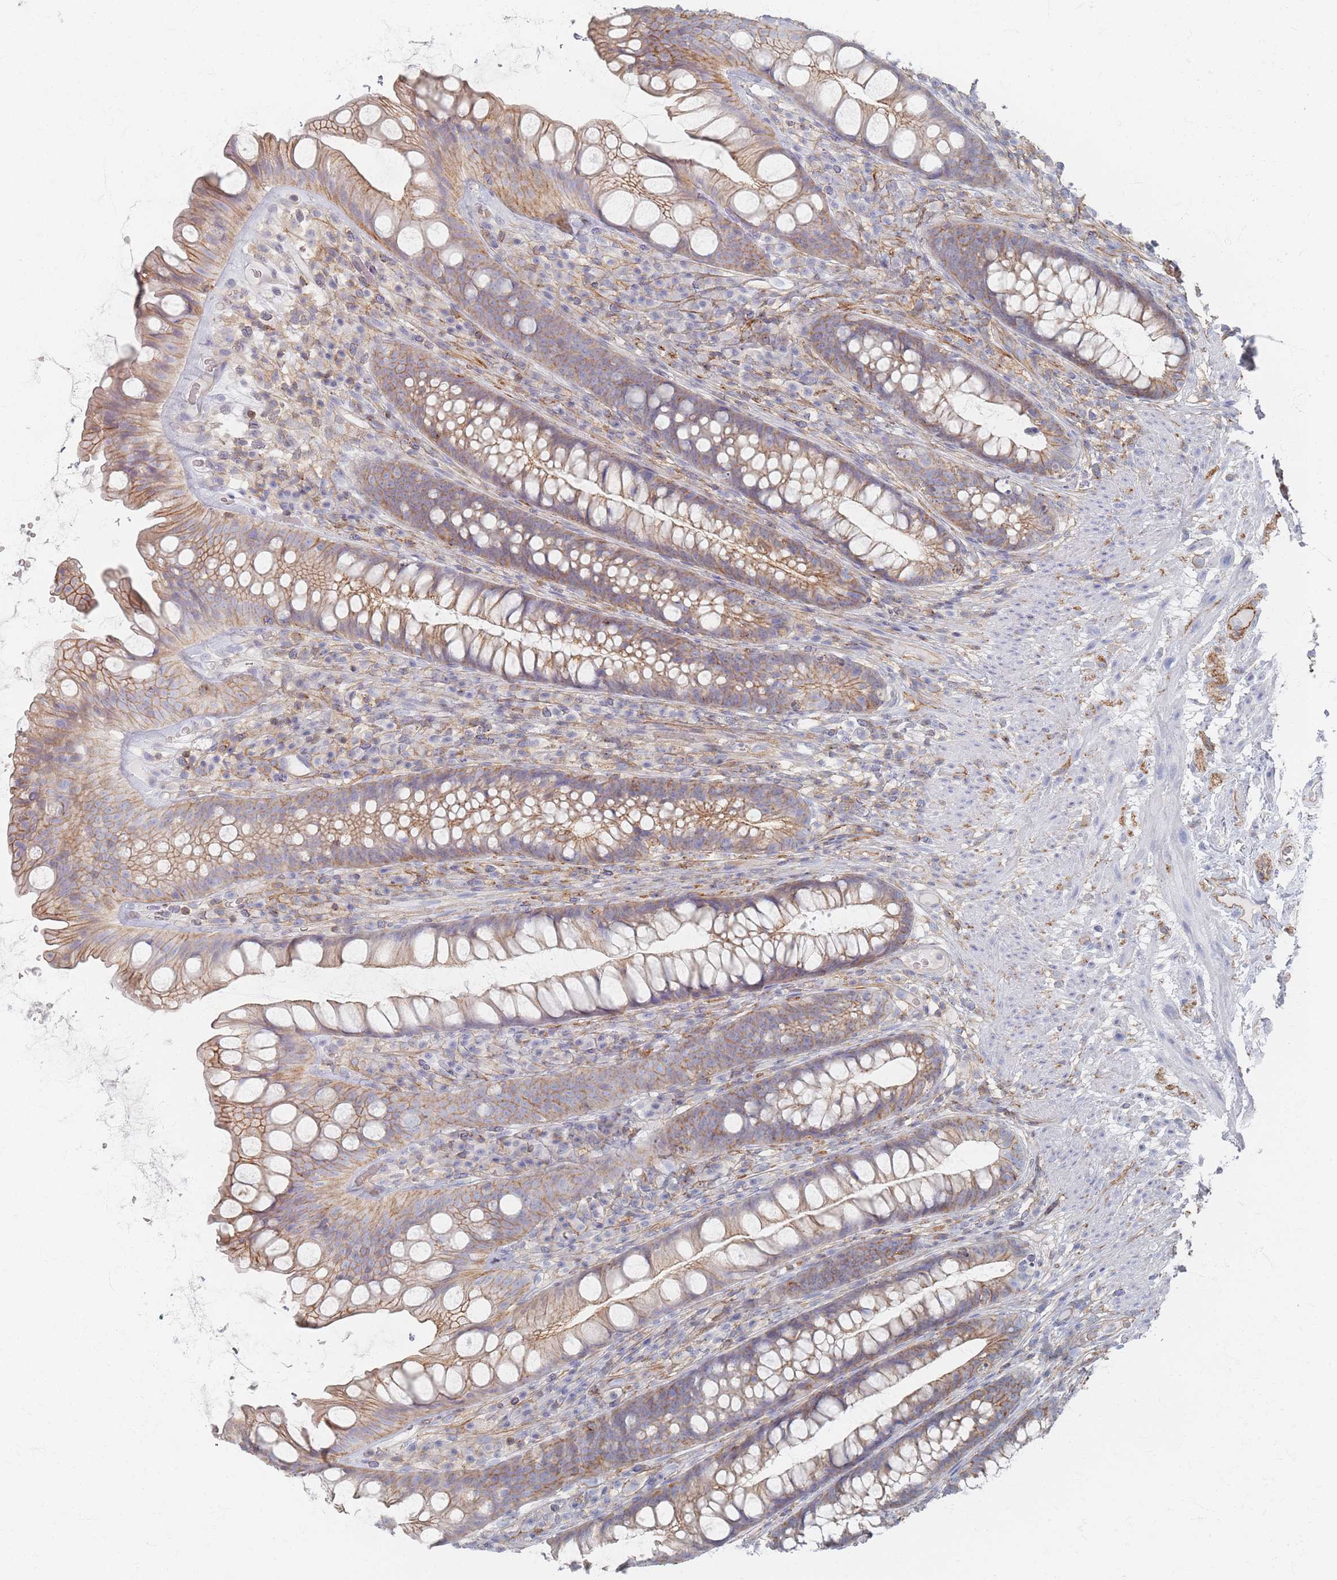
{"staining": {"intensity": "moderate", "quantity": ">75%", "location": "cytoplasmic/membranous"}, "tissue": "rectum", "cell_type": "Glandular cells", "image_type": "normal", "snomed": [{"axis": "morphology", "description": "Normal tissue, NOS"}, {"axis": "topography", "description": "Rectum"}], "caption": "Glandular cells reveal moderate cytoplasmic/membranous positivity in approximately >75% of cells in unremarkable rectum.", "gene": "GNB1", "patient": {"sex": "male", "age": 74}}